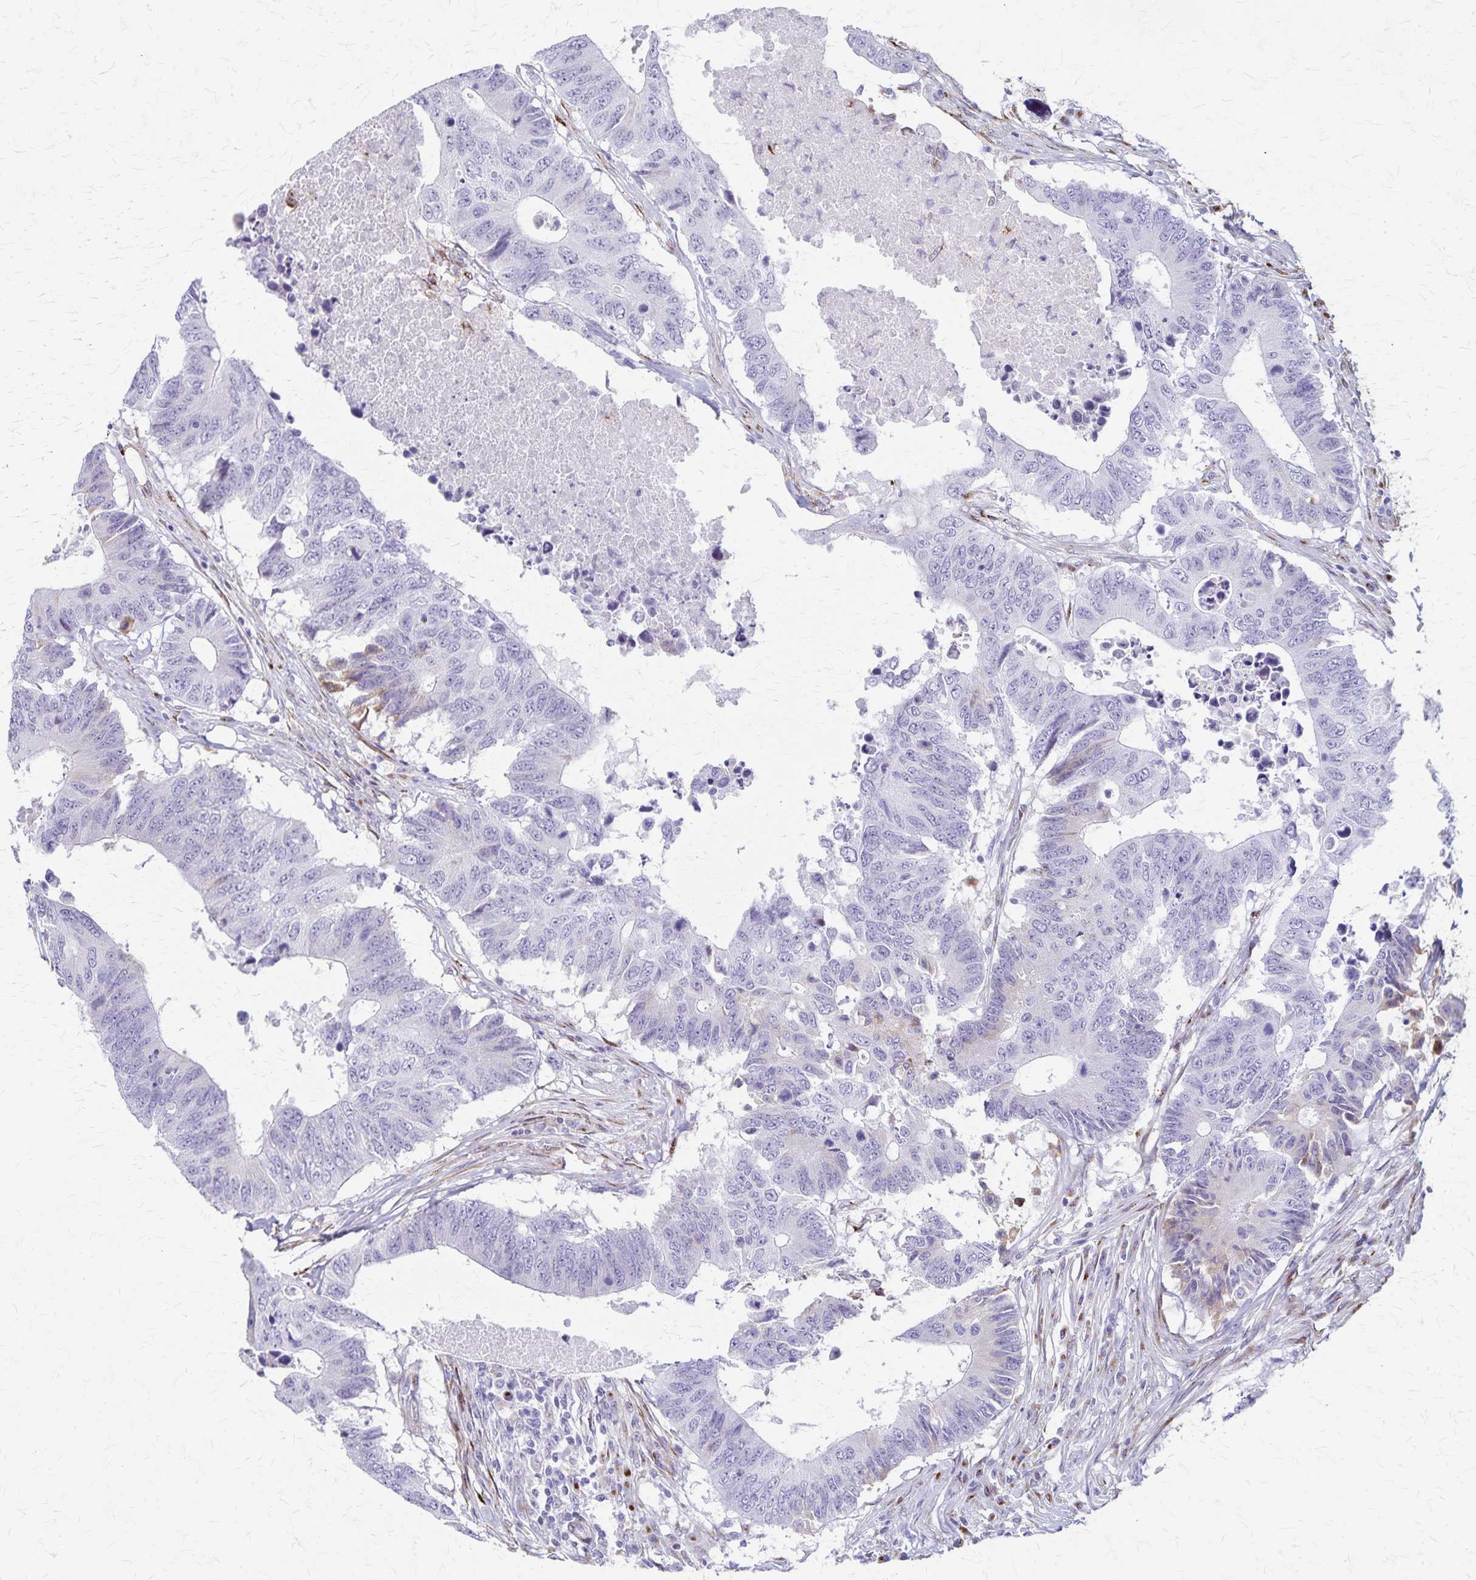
{"staining": {"intensity": "negative", "quantity": "none", "location": "none"}, "tissue": "colorectal cancer", "cell_type": "Tumor cells", "image_type": "cancer", "snomed": [{"axis": "morphology", "description": "Adenocarcinoma, NOS"}, {"axis": "topography", "description": "Colon"}], "caption": "This is an immunohistochemistry micrograph of adenocarcinoma (colorectal). There is no expression in tumor cells.", "gene": "MCFD2", "patient": {"sex": "male", "age": 71}}